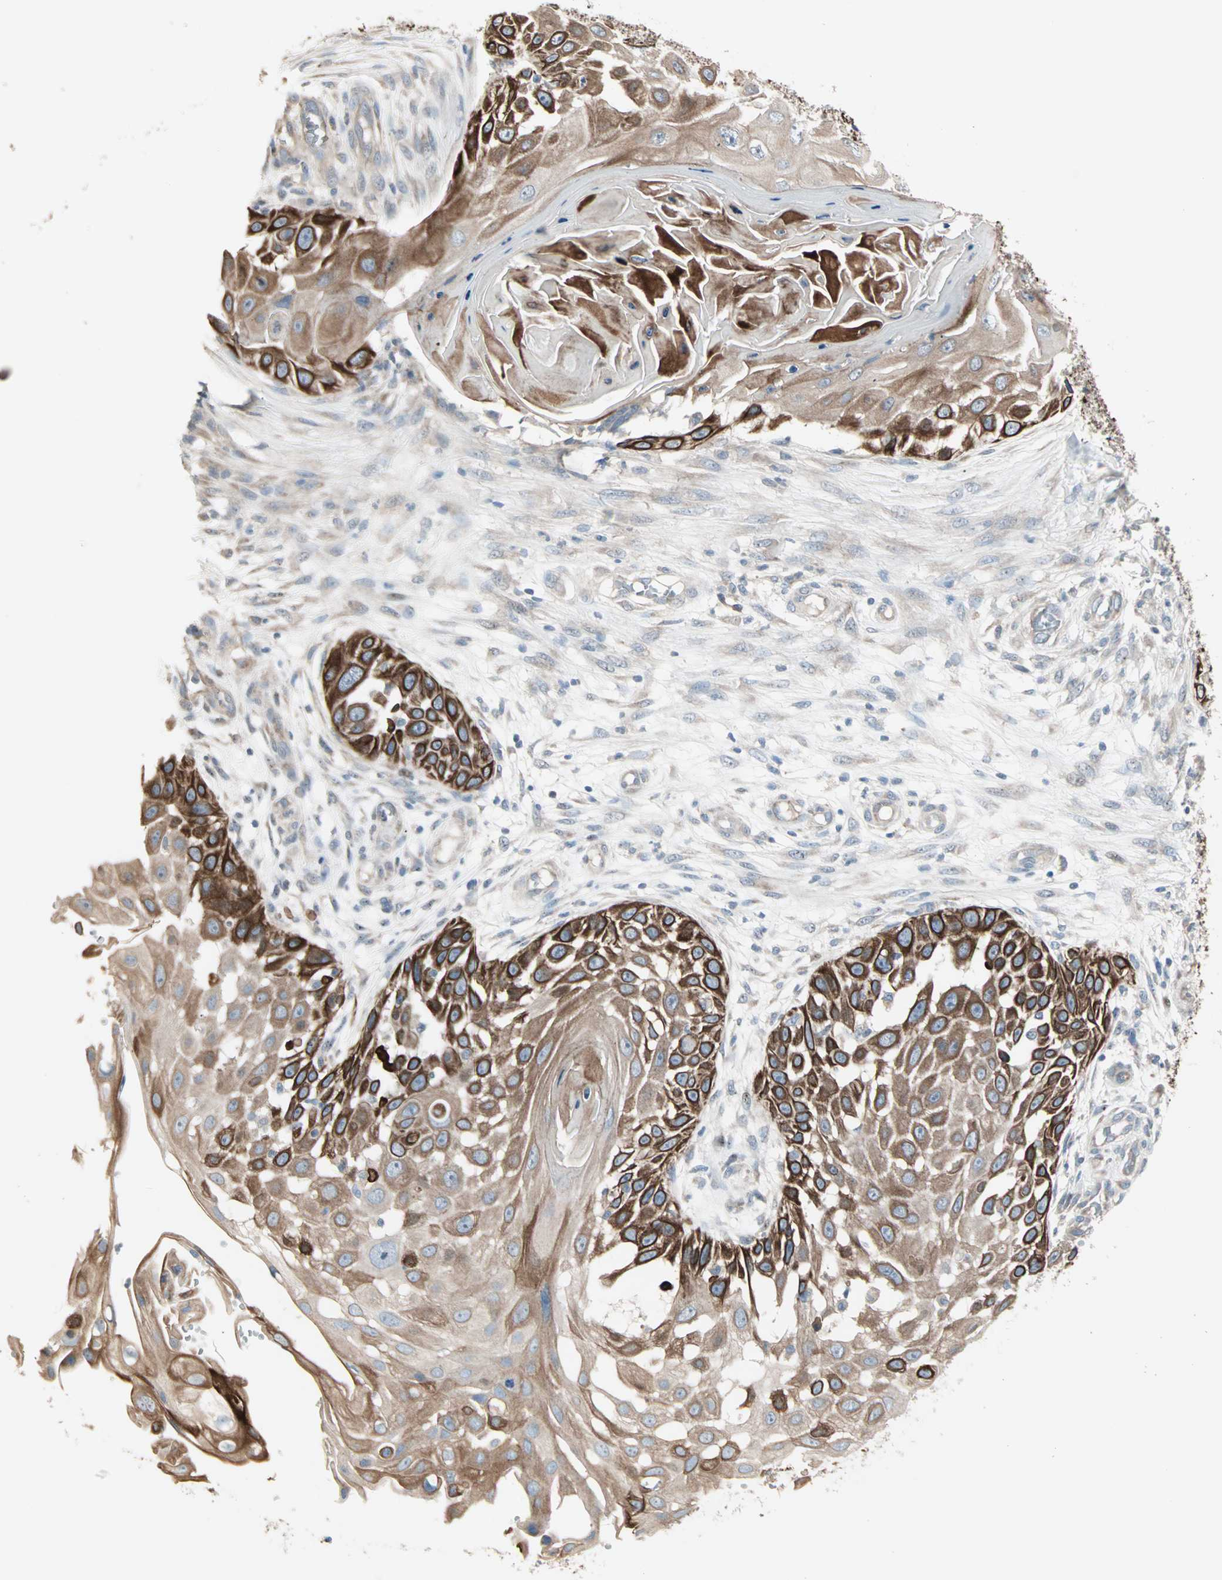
{"staining": {"intensity": "strong", "quantity": ">75%", "location": "cytoplasmic/membranous"}, "tissue": "skin cancer", "cell_type": "Tumor cells", "image_type": "cancer", "snomed": [{"axis": "morphology", "description": "Squamous cell carcinoma, NOS"}, {"axis": "topography", "description": "Skin"}], "caption": "Immunohistochemical staining of squamous cell carcinoma (skin) displays strong cytoplasmic/membranous protein expression in approximately >75% of tumor cells.", "gene": "ZFP36", "patient": {"sex": "female", "age": 44}}